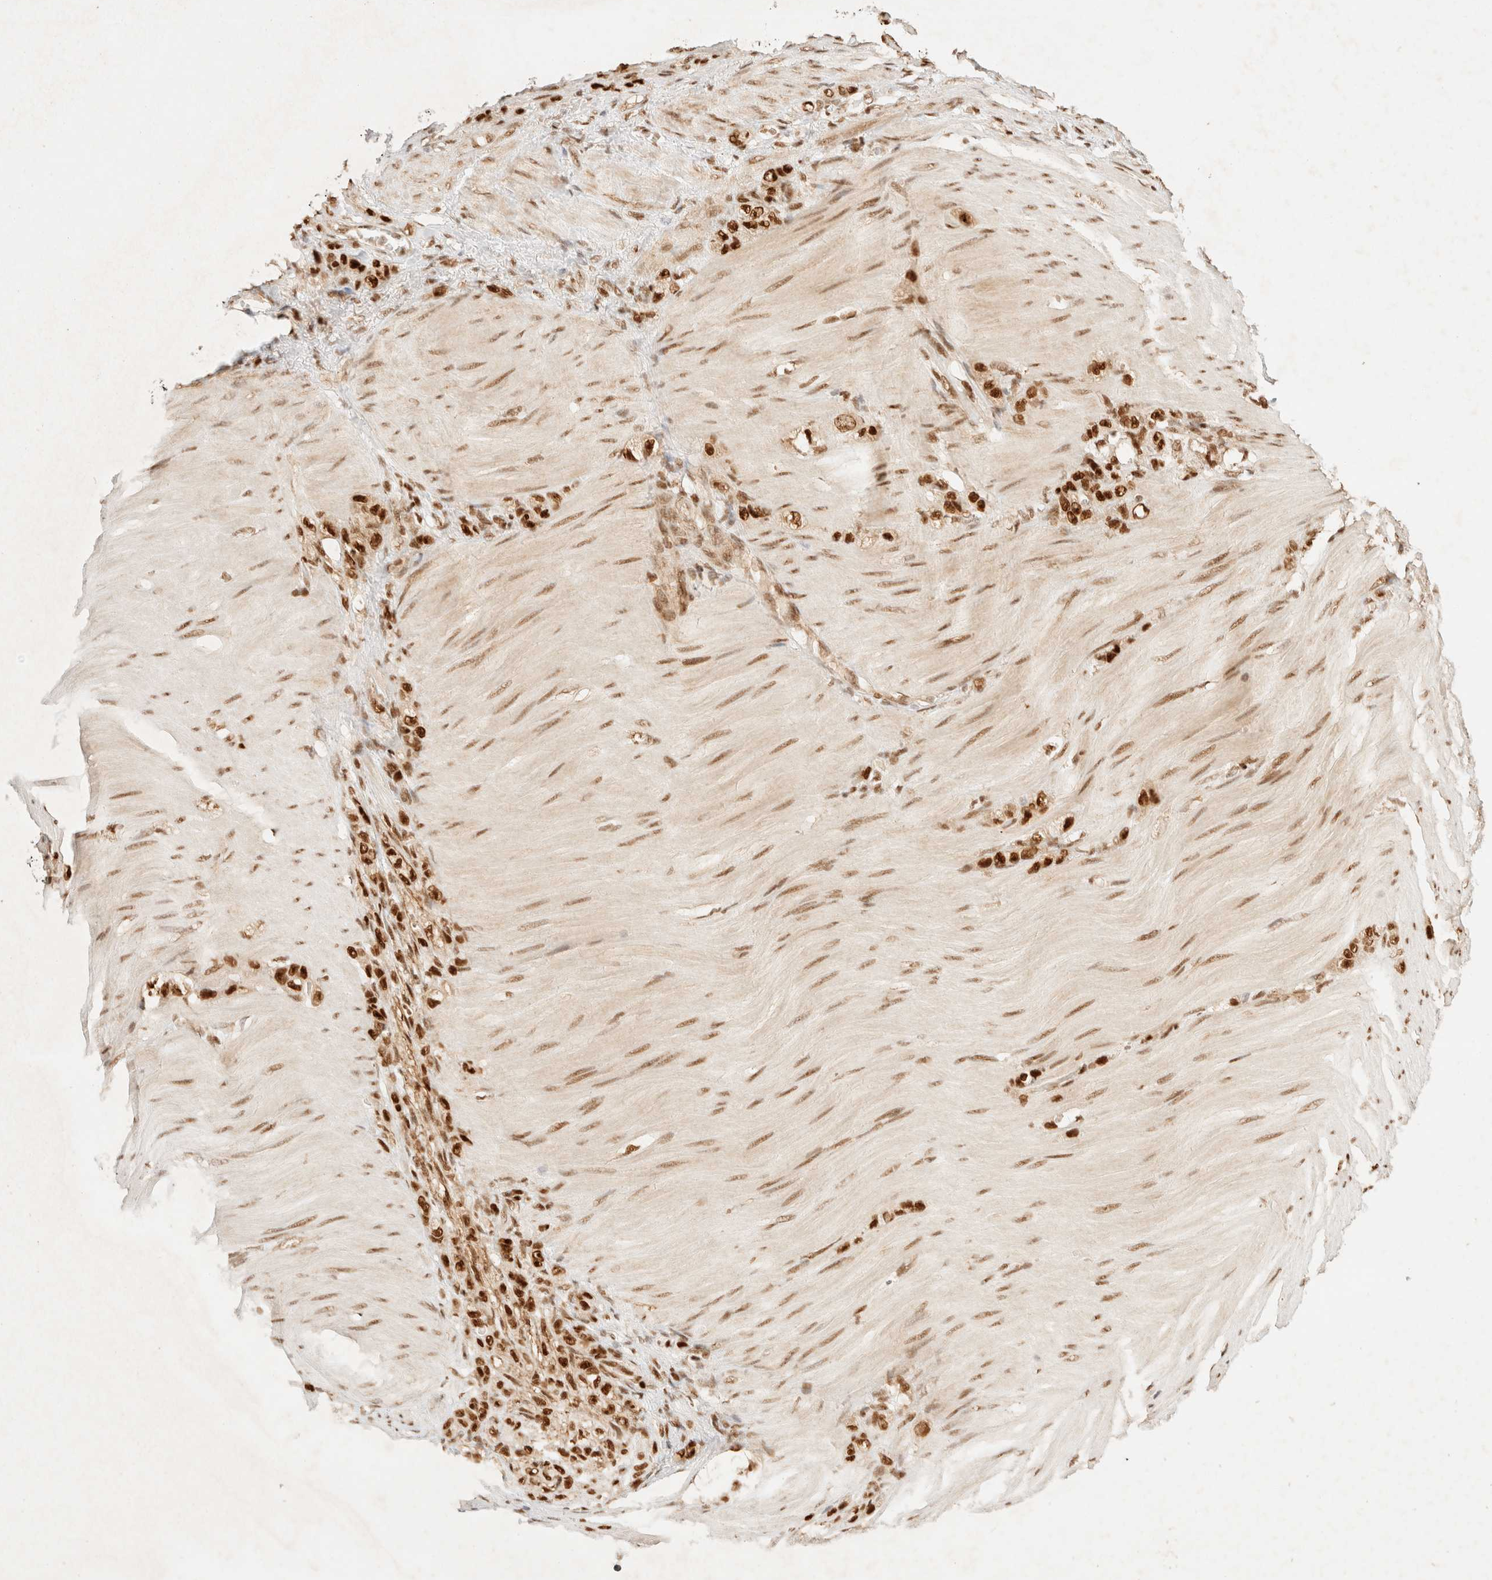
{"staining": {"intensity": "strong", "quantity": ">75%", "location": "nuclear"}, "tissue": "stomach cancer", "cell_type": "Tumor cells", "image_type": "cancer", "snomed": [{"axis": "morphology", "description": "Normal tissue, NOS"}, {"axis": "morphology", "description": "Adenocarcinoma, NOS"}, {"axis": "topography", "description": "Stomach"}], "caption": "Immunohistochemical staining of human stomach cancer (adenocarcinoma) displays high levels of strong nuclear expression in approximately >75% of tumor cells. The staining was performed using DAB (3,3'-diaminobenzidine), with brown indicating positive protein expression. Nuclei are stained blue with hematoxylin.", "gene": "ZNF768", "patient": {"sex": "male", "age": 82}}